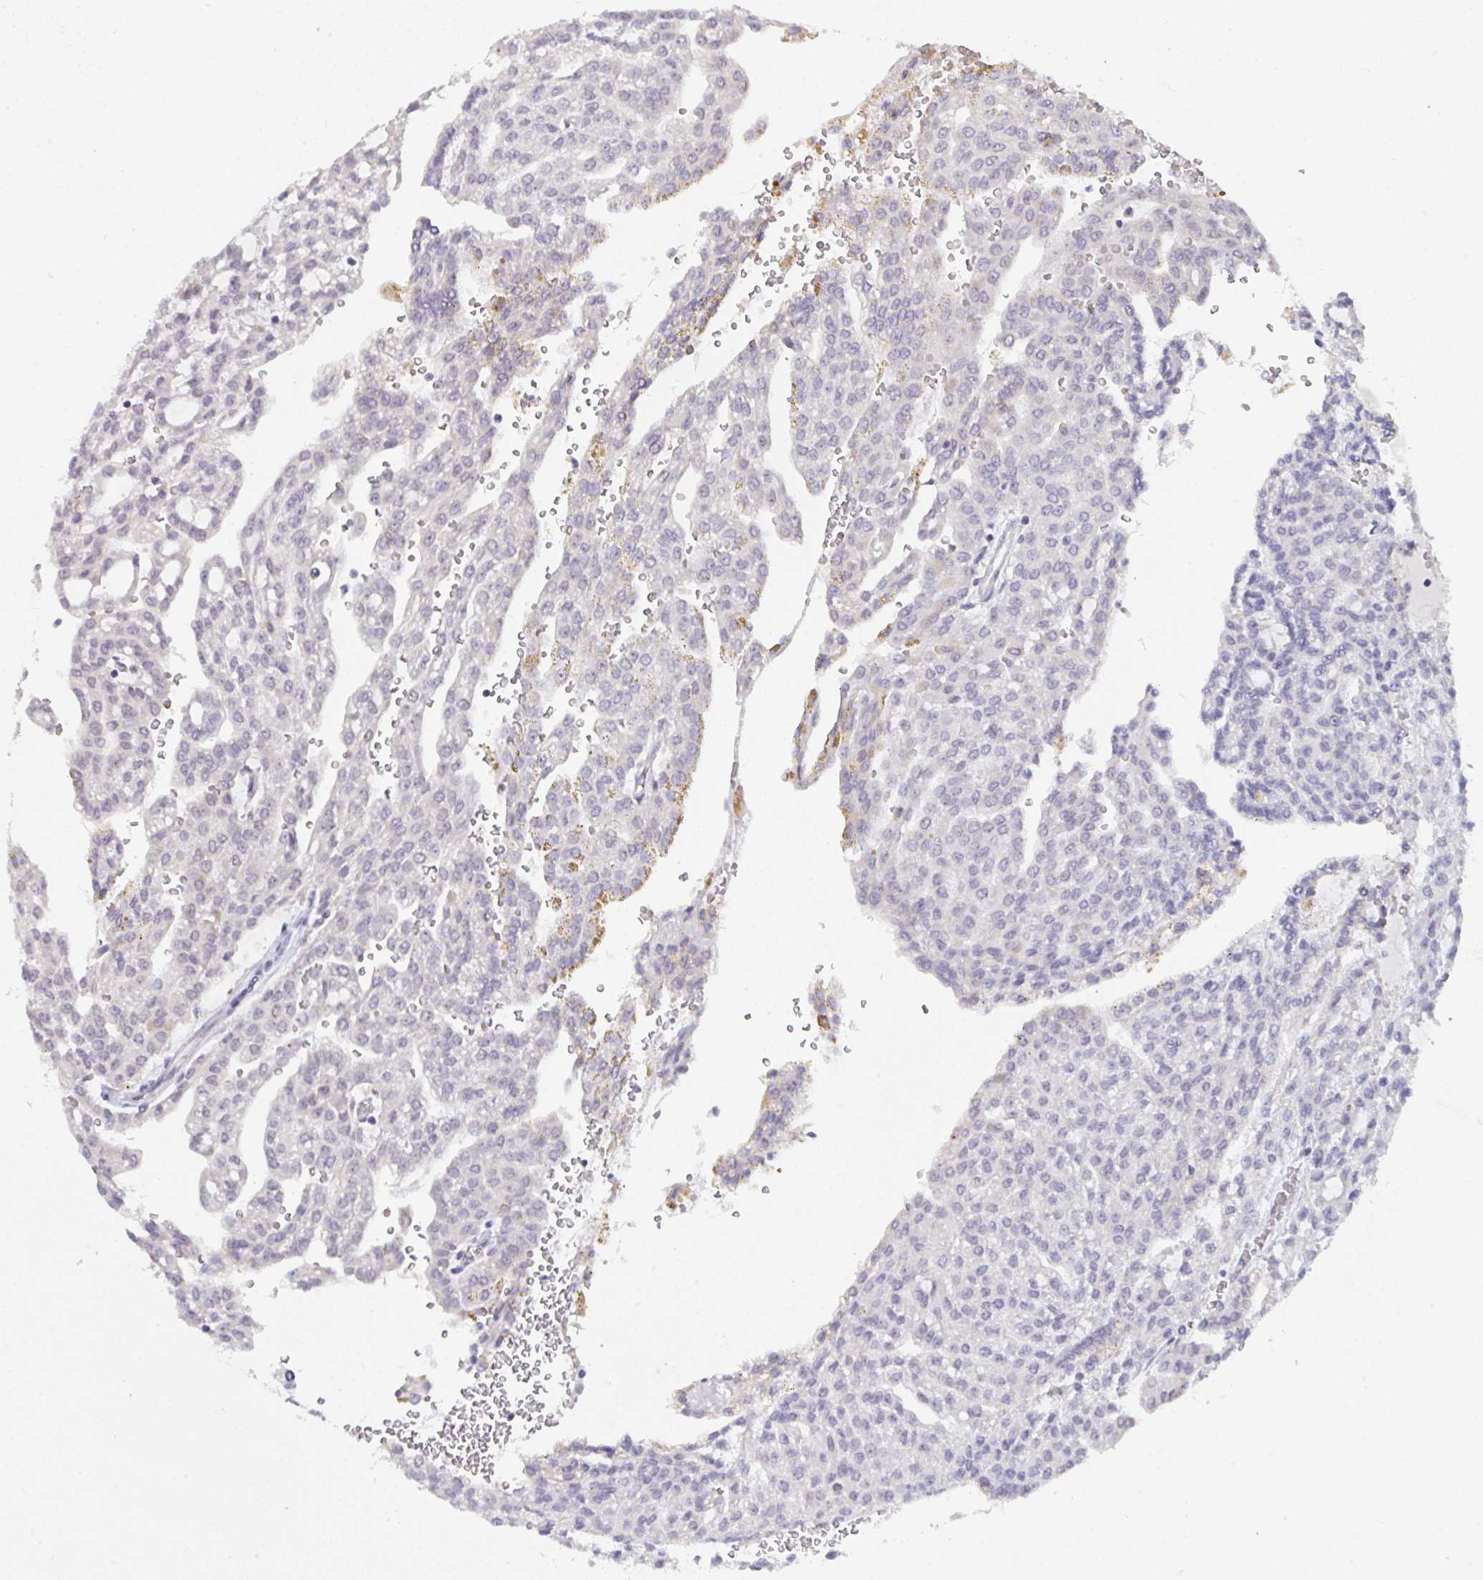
{"staining": {"intensity": "negative", "quantity": "none", "location": "none"}, "tissue": "renal cancer", "cell_type": "Tumor cells", "image_type": "cancer", "snomed": [{"axis": "morphology", "description": "Adenocarcinoma, NOS"}, {"axis": "topography", "description": "Kidney"}], "caption": "Immunohistochemistry image of neoplastic tissue: human renal adenocarcinoma stained with DAB (3,3'-diaminobenzidine) shows no significant protein staining in tumor cells.", "gene": "ZNF784", "patient": {"sex": "male", "age": 63}}